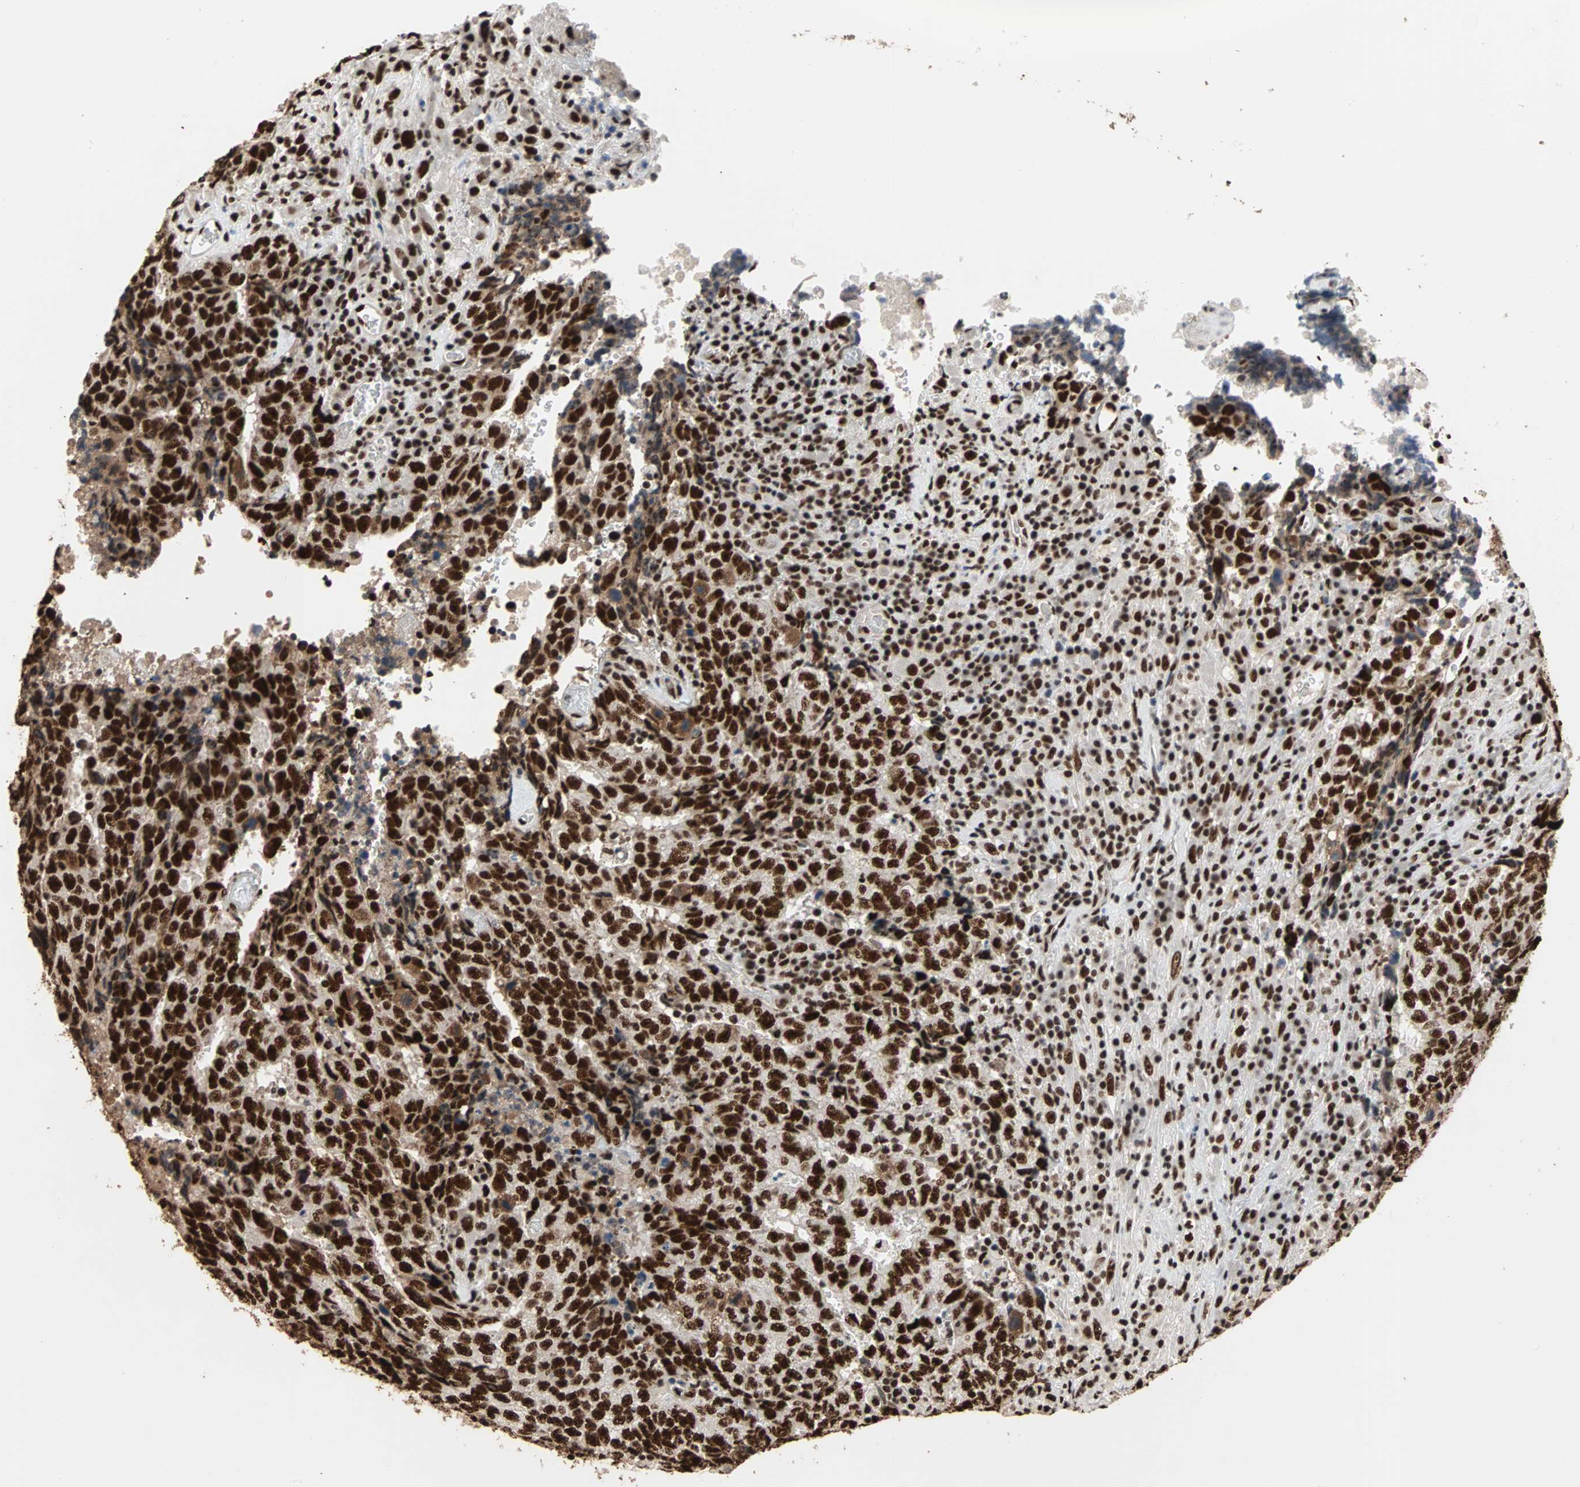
{"staining": {"intensity": "strong", "quantity": ">75%", "location": "nuclear"}, "tissue": "testis cancer", "cell_type": "Tumor cells", "image_type": "cancer", "snomed": [{"axis": "morphology", "description": "Necrosis, NOS"}, {"axis": "morphology", "description": "Carcinoma, Embryonal, NOS"}, {"axis": "topography", "description": "Testis"}], "caption": "The photomicrograph exhibits a brown stain indicating the presence of a protein in the nuclear of tumor cells in testis cancer.", "gene": "ILF2", "patient": {"sex": "male", "age": 19}}